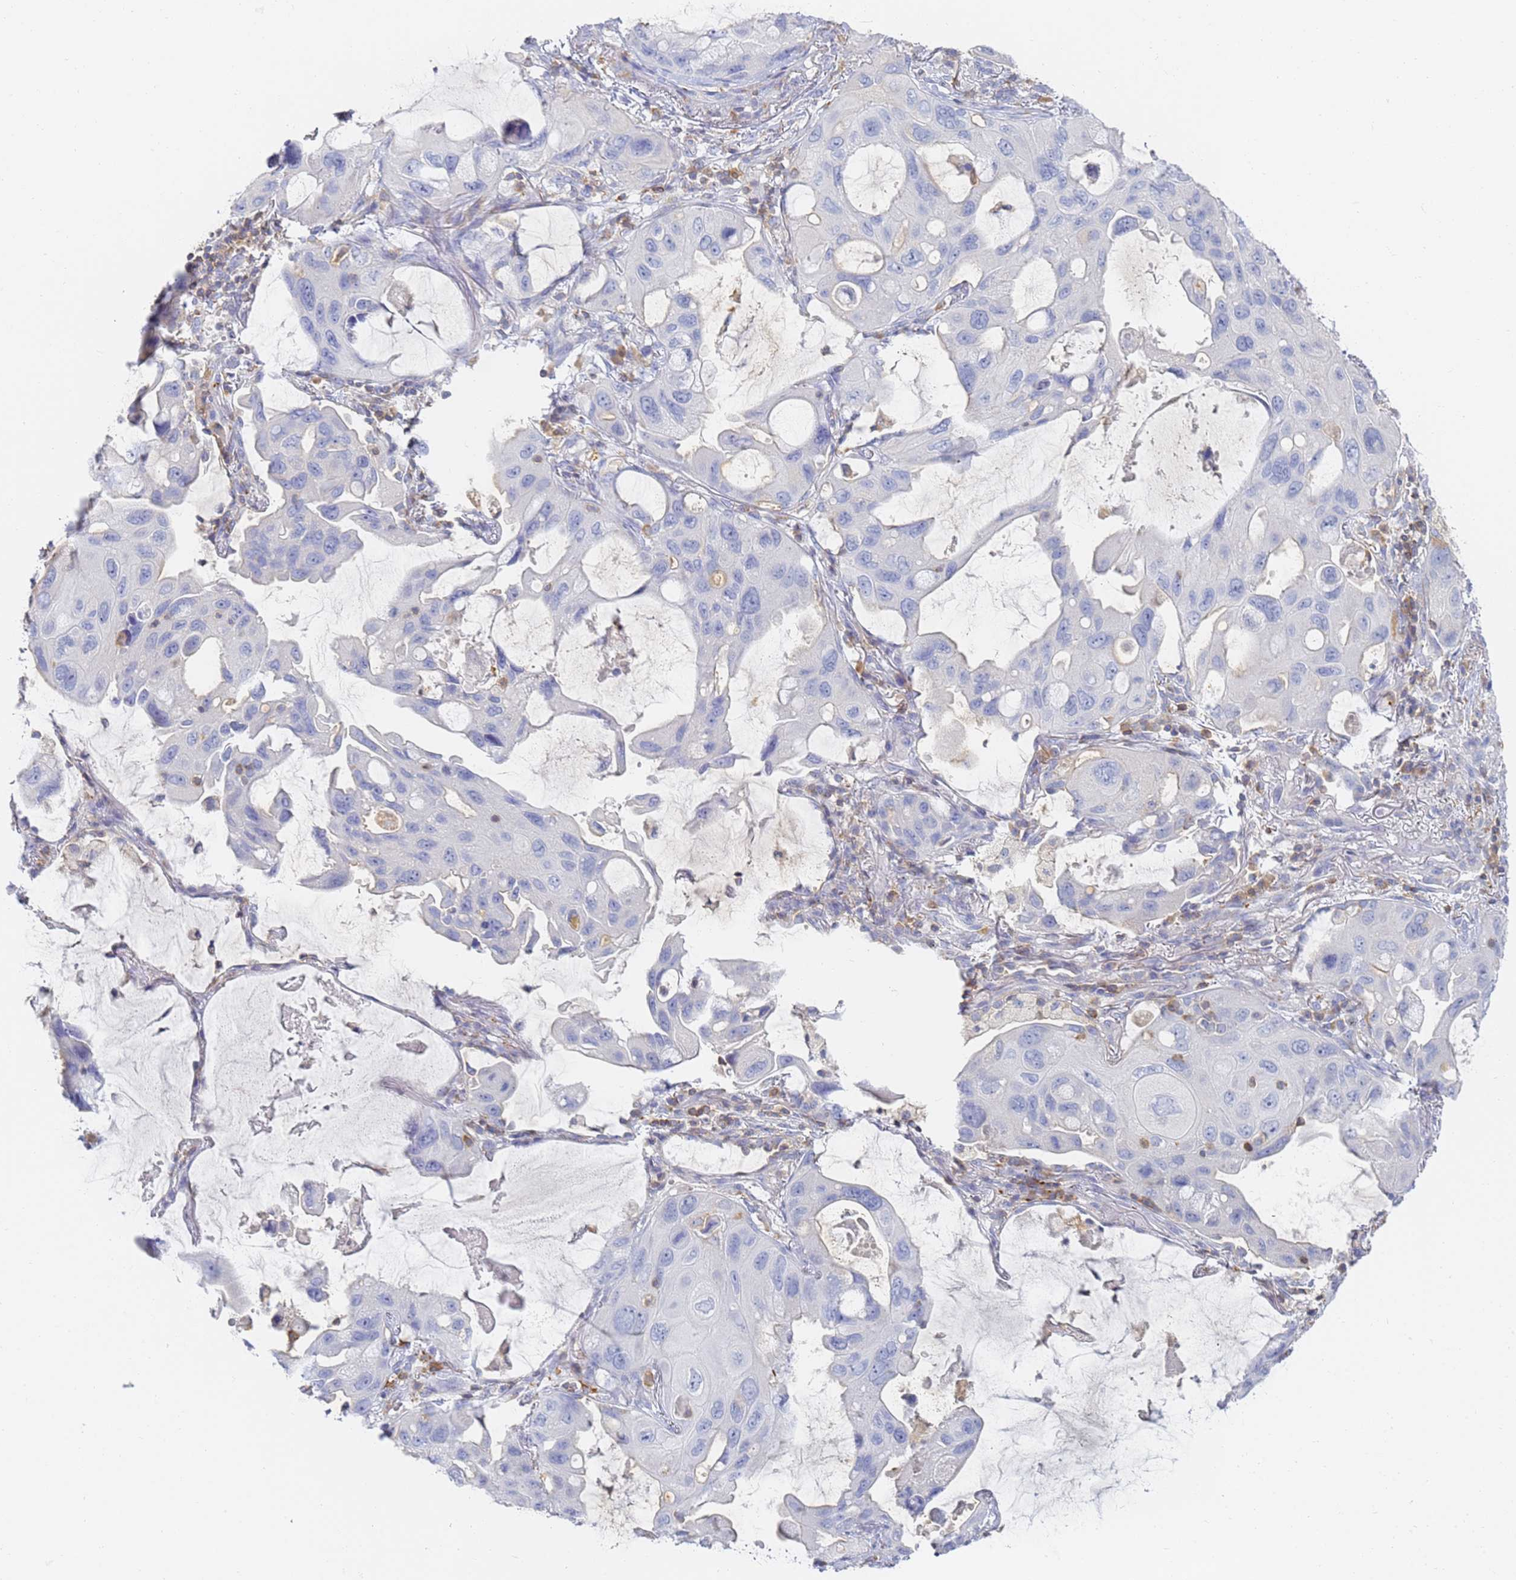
{"staining": {"intensity": "negative", "quantity": "none", "location": "none"}, "tissue": "lung cancer", "cell_type": "Tumor cells", "image_type": "cancer", "snomed": [{"axis": "morphology", "description": "Squamous cell carcinoma, NOS"}, {"axis": "topography", "description": "Lung"}], "caption": "This is a image of immunohistochemistry (IHC) staining of lung cancer (squamous cell carcinoma), which shows no positivity in tumor cells. (Immunohistochemistry (ihc), brightfield microscopy, high magnification).", "gene": "BIN2", "patient": {"sex": "female", "age": 73}}